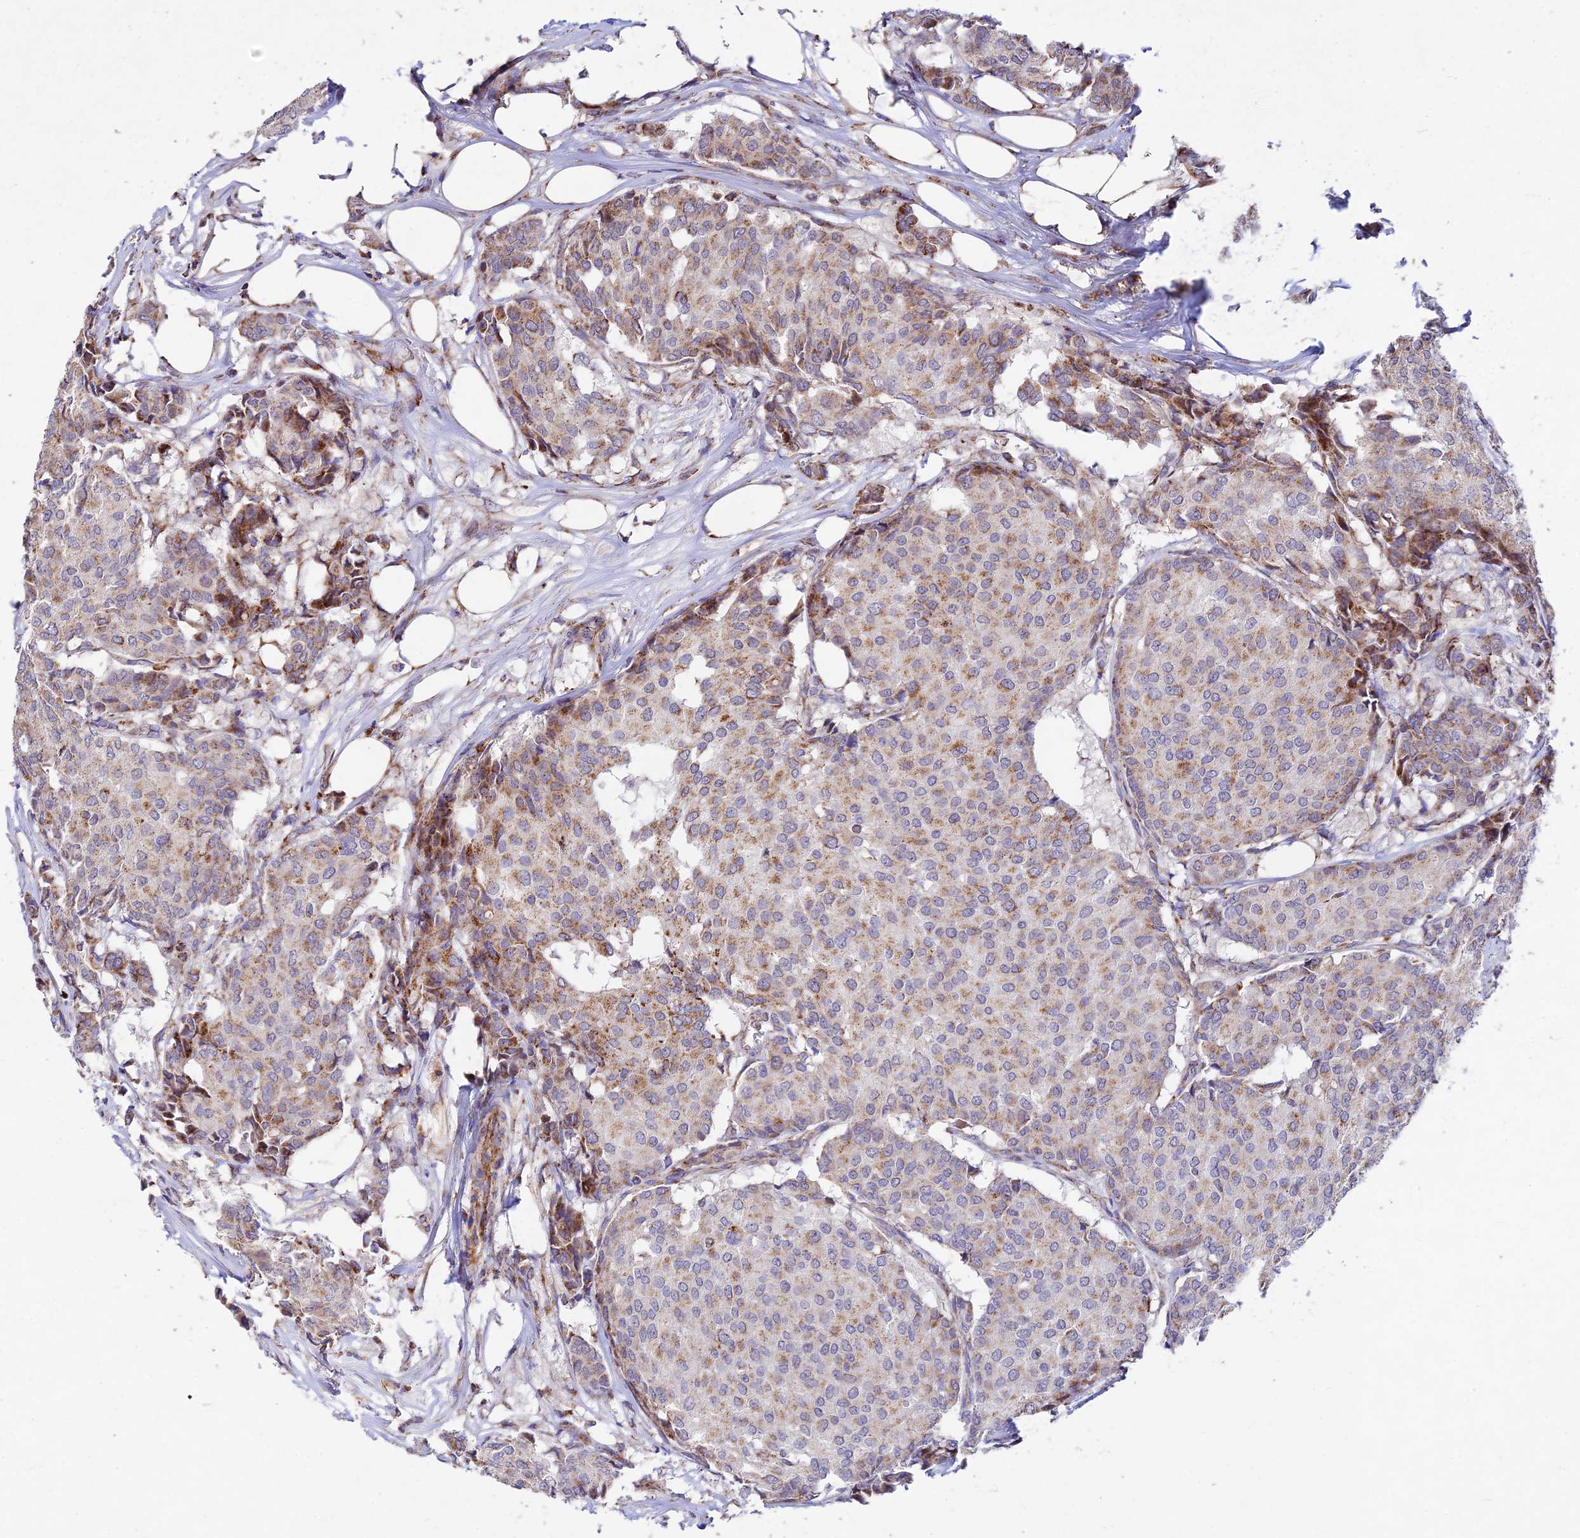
{"staining": {"intensity": "moderate", "quantity": "25%-75%", "location": "cytoplasmic/membranous"}, "tissue": "breast cancer", "cell_type": "Tumor cells", "image_type": "cancer", "snomed": [{"axis": "morphology", "description": "Duct carcinoma"}, {"axis": "topography", "description": "Breast"}], "caption": "Tumor cells demonstrate medium levels of moderate cytoplasmic/membranous expression in approximately 25%-75% of cells in breast cancer (infiltrating ductal carcinoma).", "gene": "KHDC3L", "patient": {"sex": "female", "age": 75}}